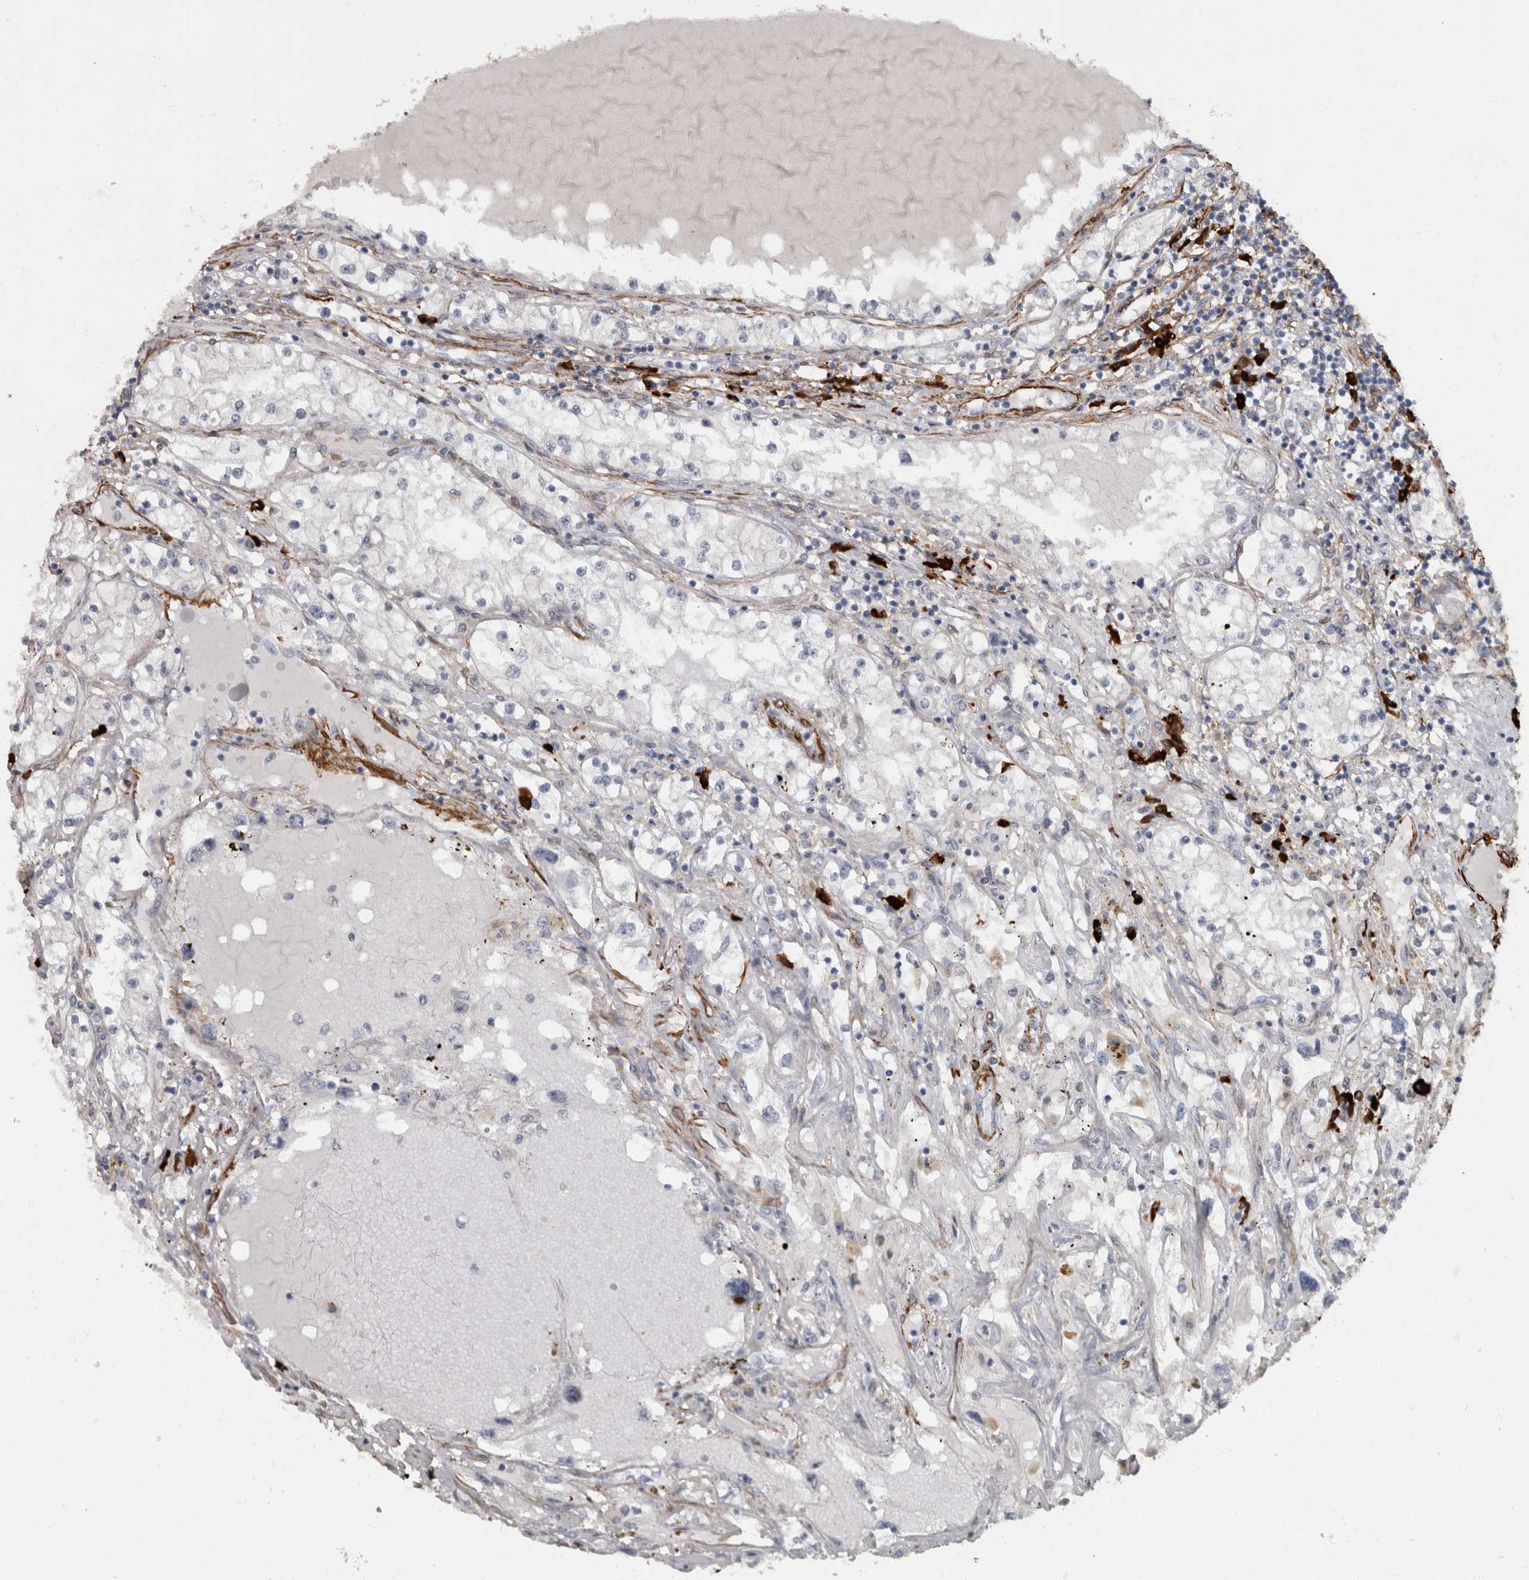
{"staining": {"intensity": "negative", "quantity": "none", "location": "none"}, "tissue": "renal cancer", "cell_type": "Tumor cells", "image_type": "cancer", "snomed": [{"axis": "morphology", "description": "Adenocarcinoma, NOS"}, {"axis": "topography", "description": "Kidney"}], "caption": "The photomicrograph reveals no significant positivity in tumor cells of adenocarcinoma (renal).", "gene": "MASTL", "patient": {"sex": "male", "age": 68}}